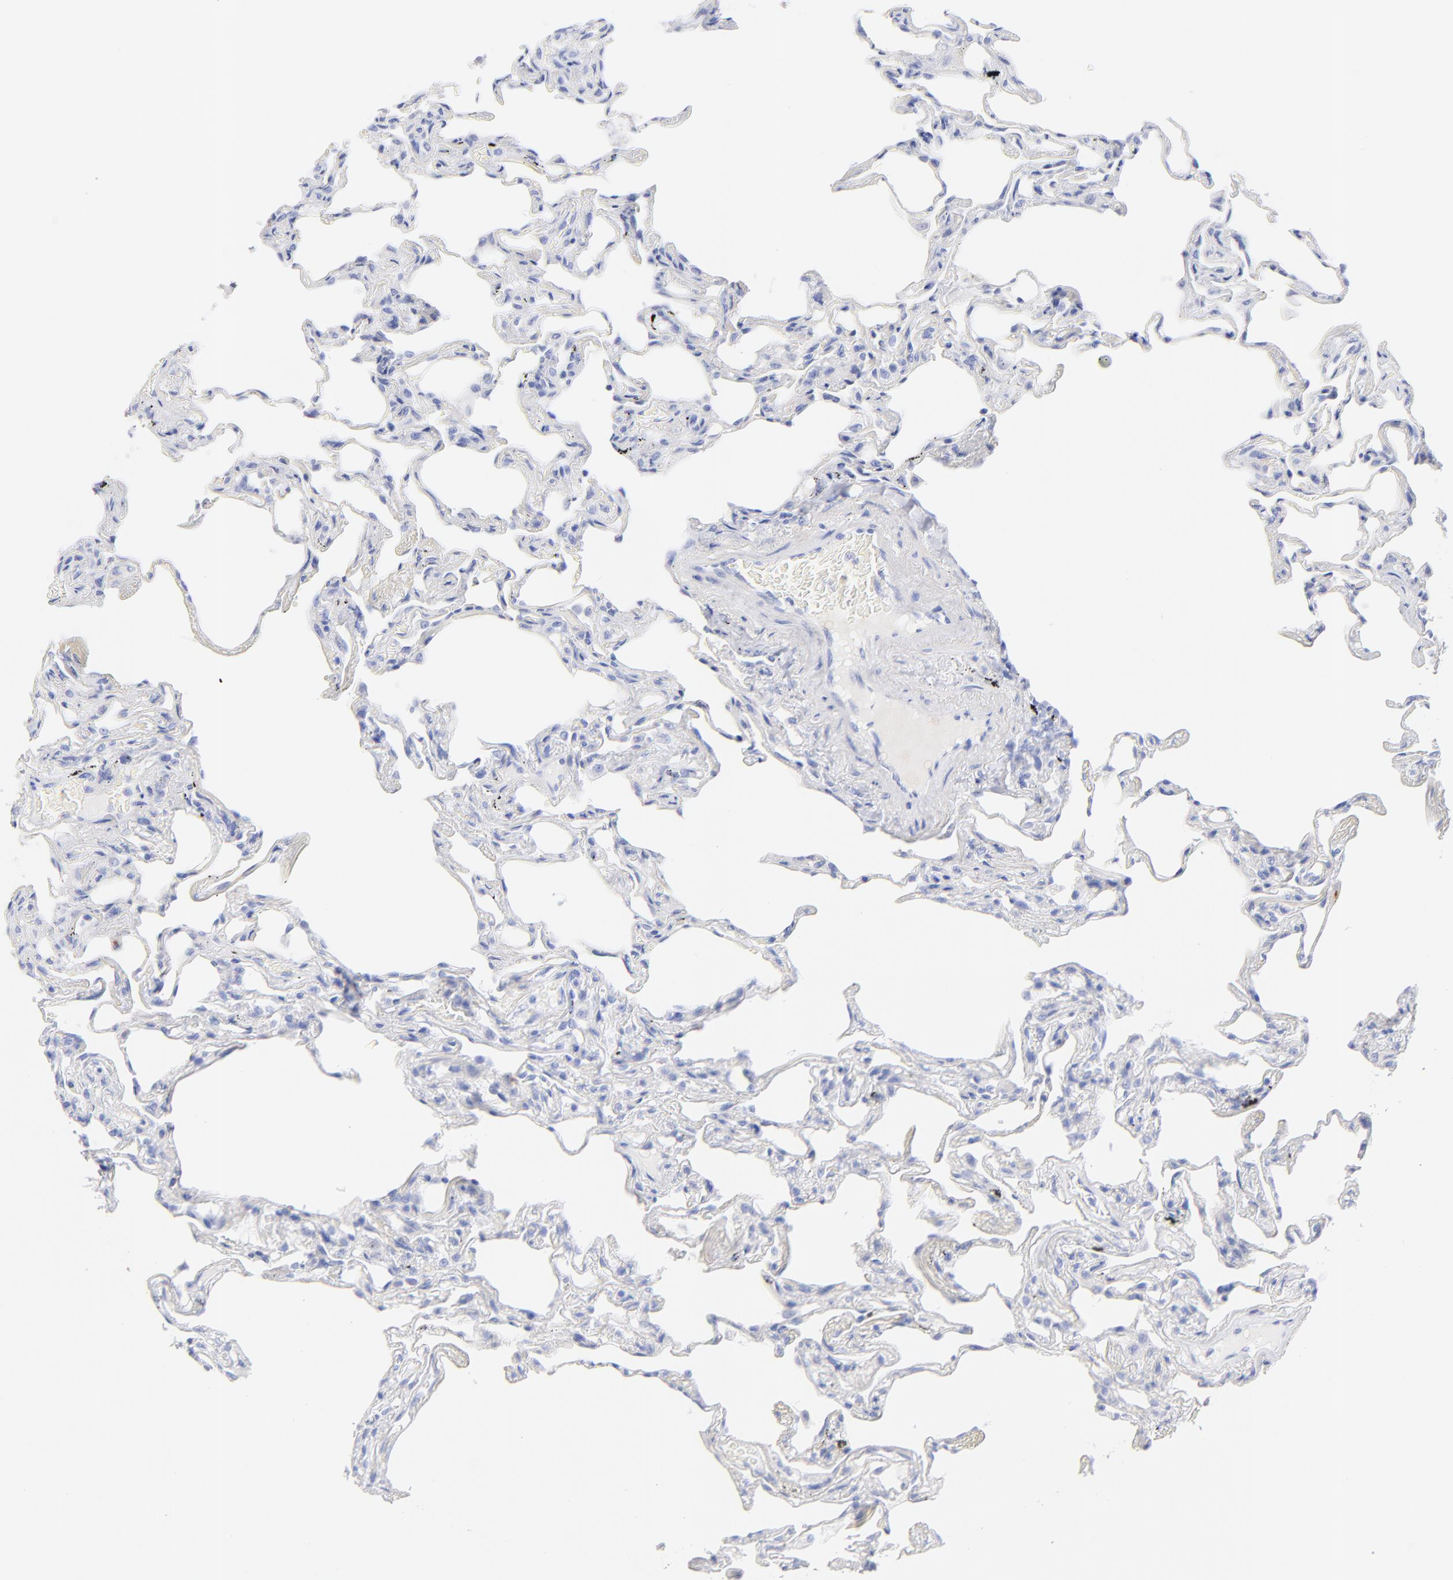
{"staining": {"intensity": "negative", "quantity": "none", "location": "none"}, "tissue": "lung", "cell_type": "Alveolar cells", "image_type": "normal", "snomed": [{"axis": "morphology", "description": "Normal tissue, NOS"}, {"axis": "morphology", "description": "Inflammation, NOS"}, {"axis": "topography", "description": "Lung"}], "caption": "Immunohistochemistry of unremarkable lung exhibits no staining in alveolar cells. The staining is performed using DAB brown chromogen with nuclei counter-stained in using hematoxylin.", "gene": "C1QTNF6", "patient": {"sex": "male", "age": 69}}